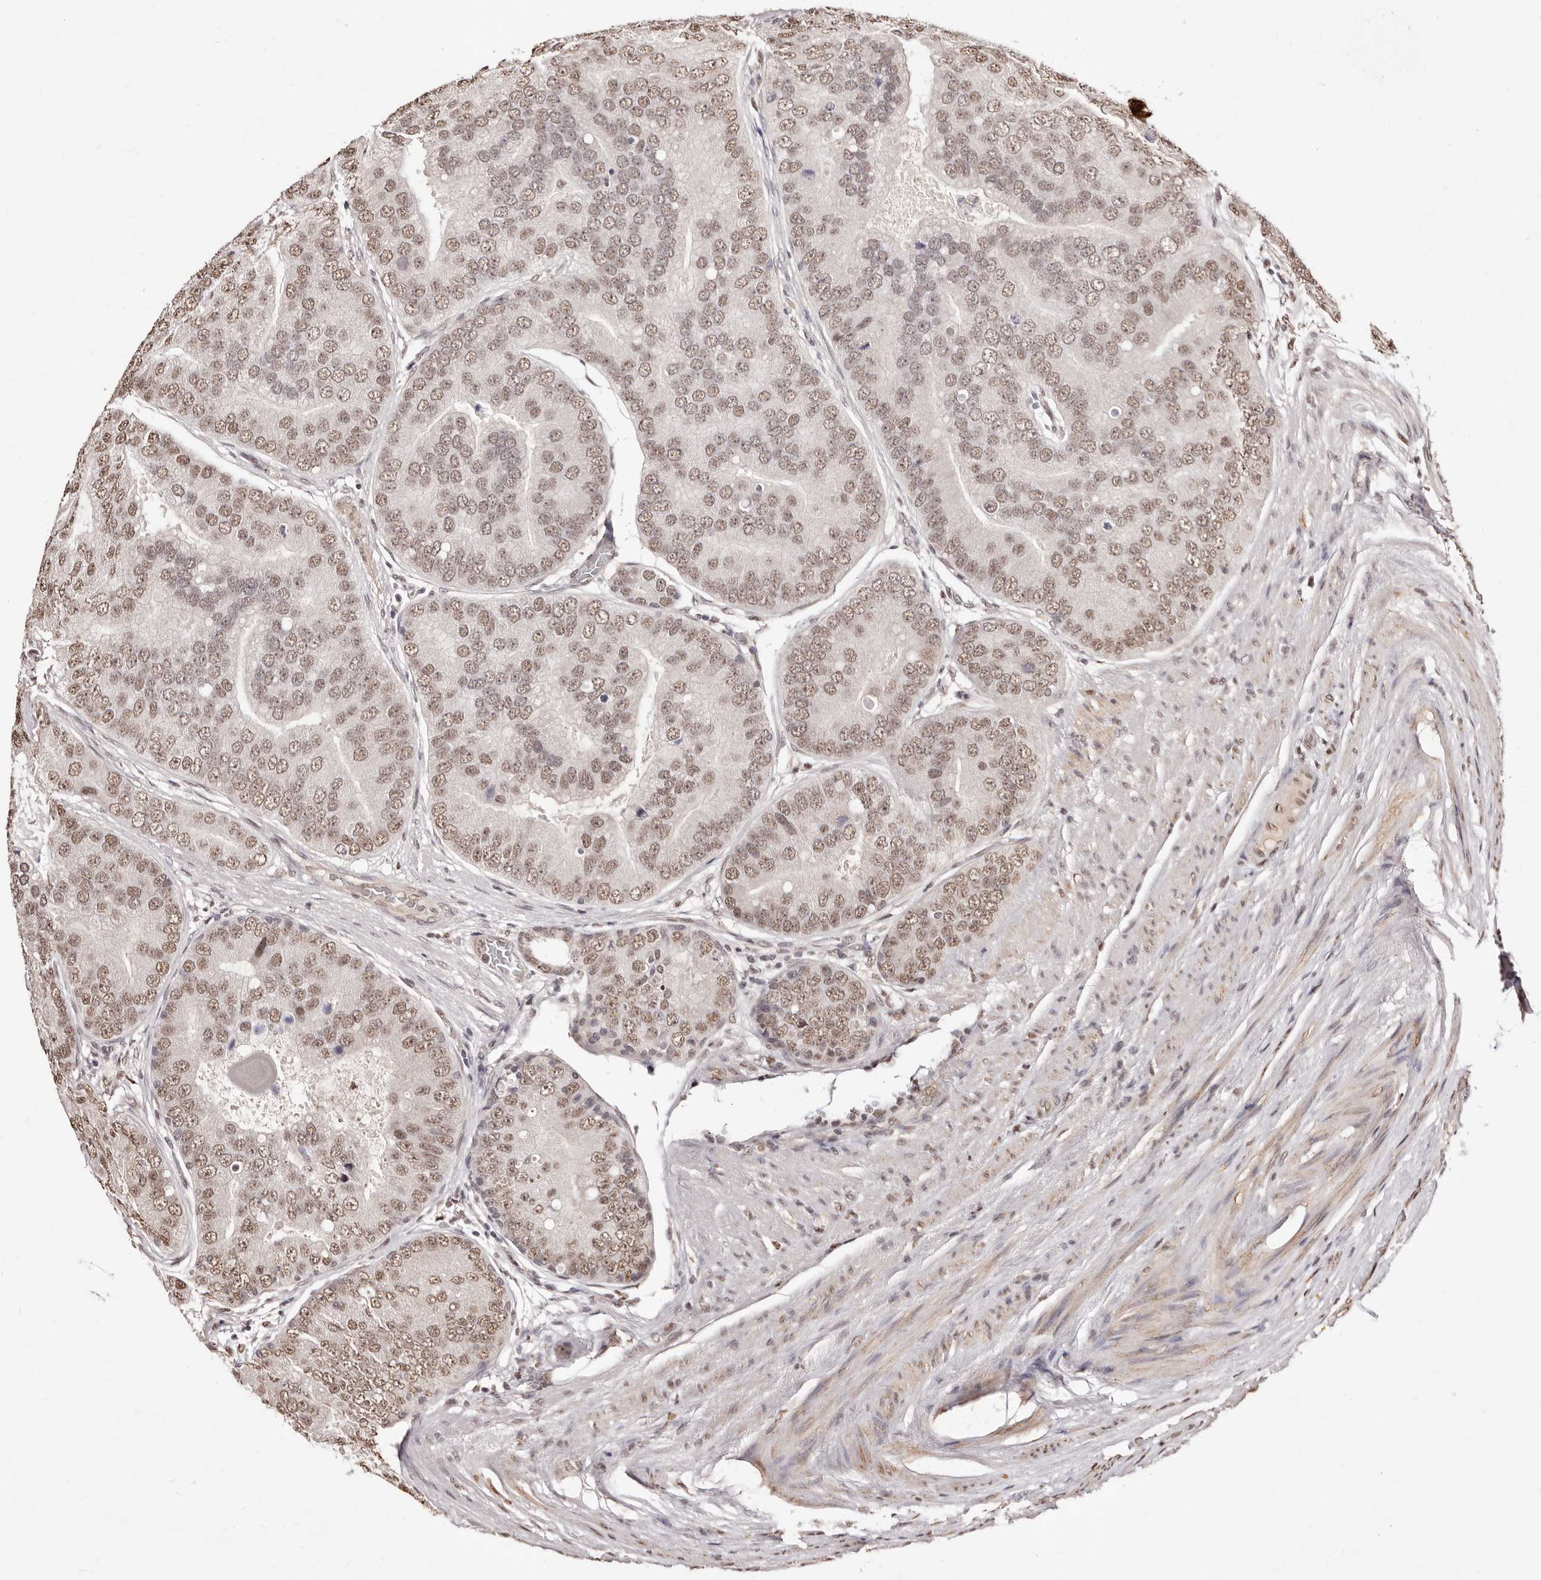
{"staining": {"intensity": "moderate", "quantity": ">75%", "location": "nuclear"}, "tissue": "prostate cancer", "cell_type": "Tumor cells", "image_type": "cancer", "snomed": [{"axis": "morphology", "description": "Adenocarcinoma, High grade"}, {"axis": "topography", "description": "Prostate"}], "caption": "Immunohistochemistry (IHC) micrograph of neoplastic tissue: human prostate cancer stained using immunohistochemistry shows medium levels of moderate protein expression localized specifically in the nuclear of tumor cells, appearing as a nuclear brown color.", "gene": "BICRAL", "patient": {"sex": "male", "age": 70}}